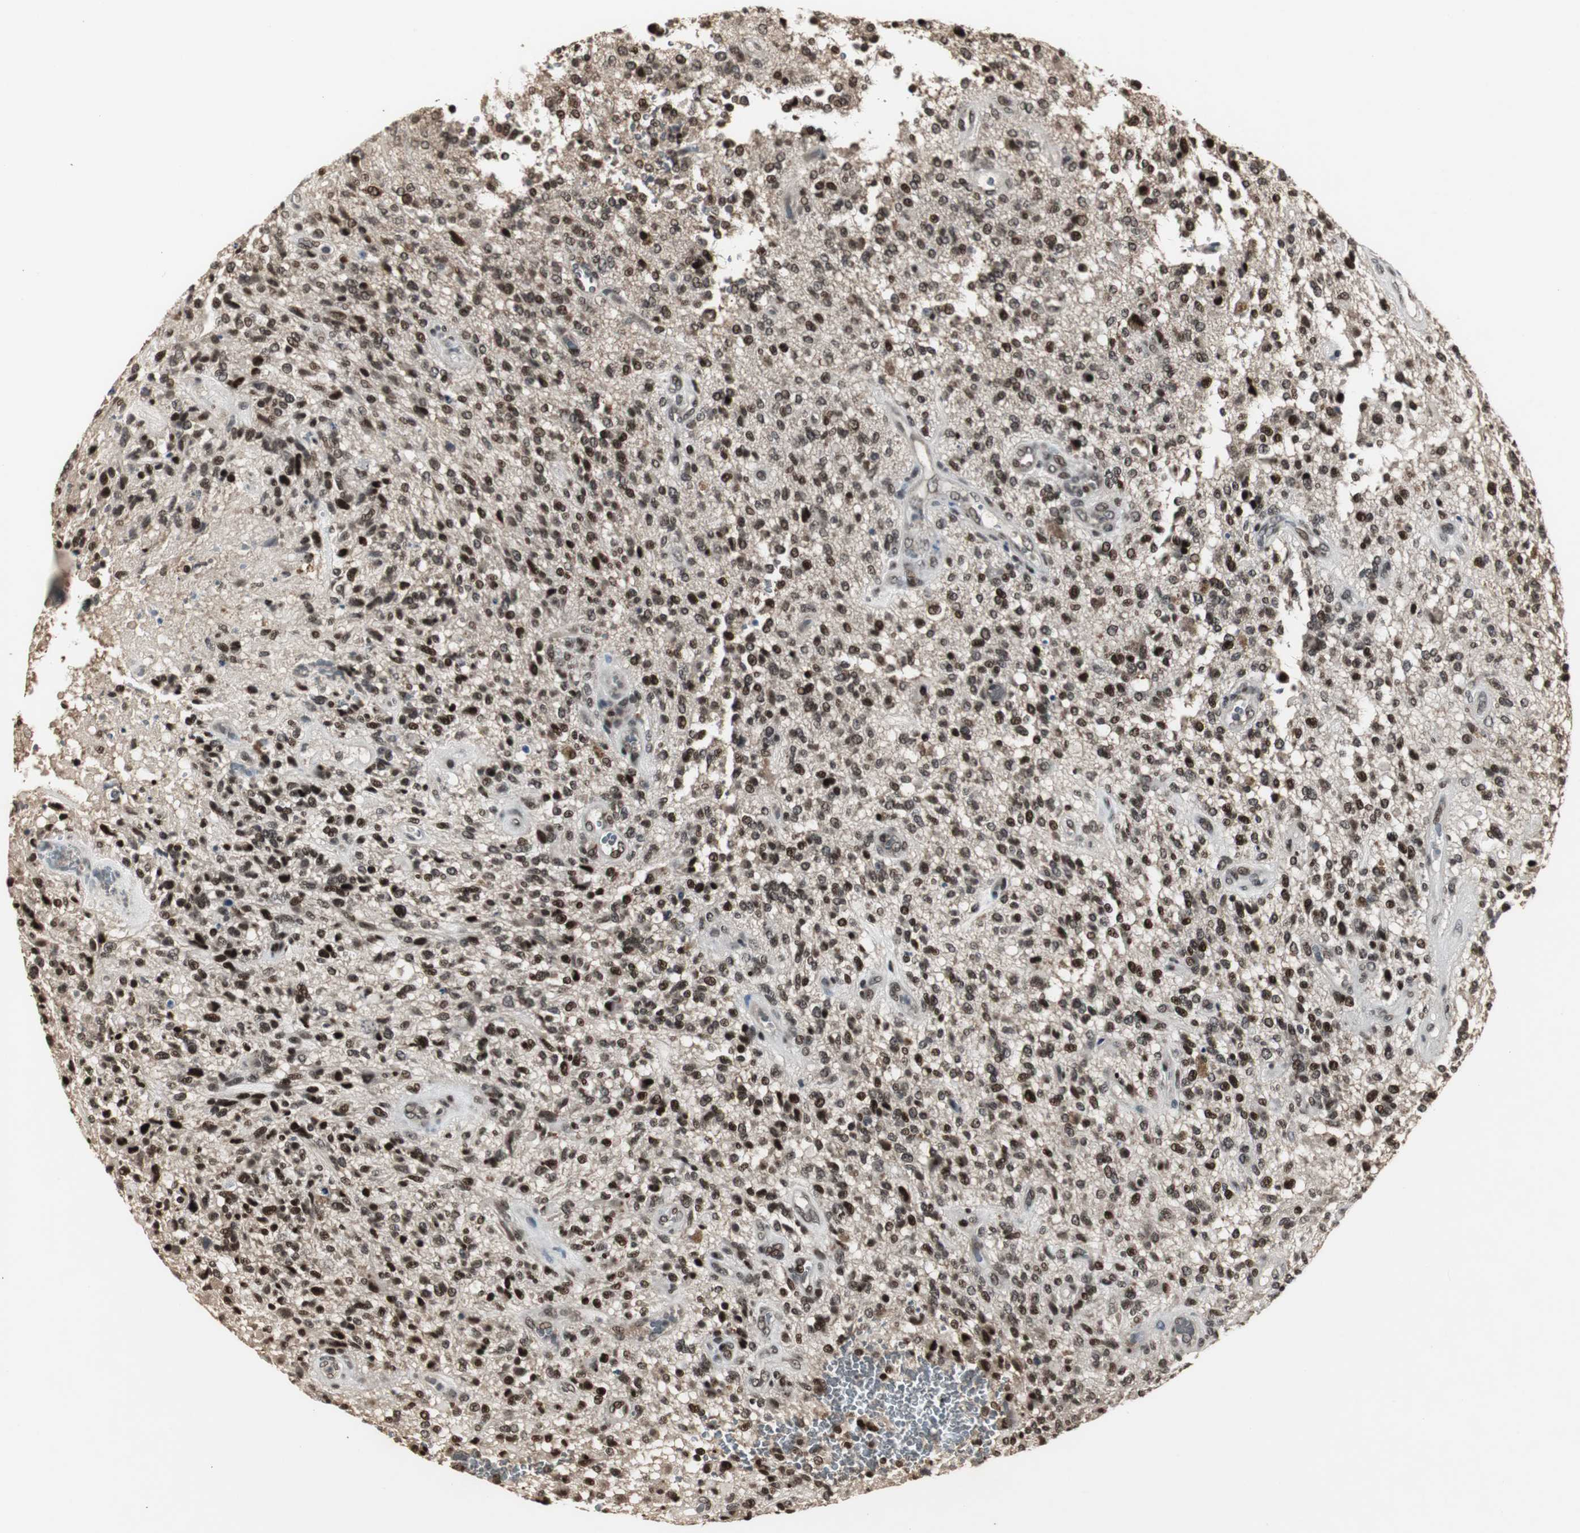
{"staining": {"intensity": "strong", "quantity": ">75%", "location": "nuclear"}, "tissue": "glioma", "cell_type": "Tumor cells", "image_type": "cancer", "snomed": [{"axis": "morphology", "description": "Normal tissue, NOS"}, {"axis": "morphology", "description": "Glioma, malignant, High grade"}, {"axis": "topography", "description": "Cerebral cortex"}], "caption": "Tumor cells exhibit strong nuclear positivity in about >75% of cells in malignant glioma (high-grade).", "gene": "TAF5", "patient": {"sex": "male", "age": 75}}